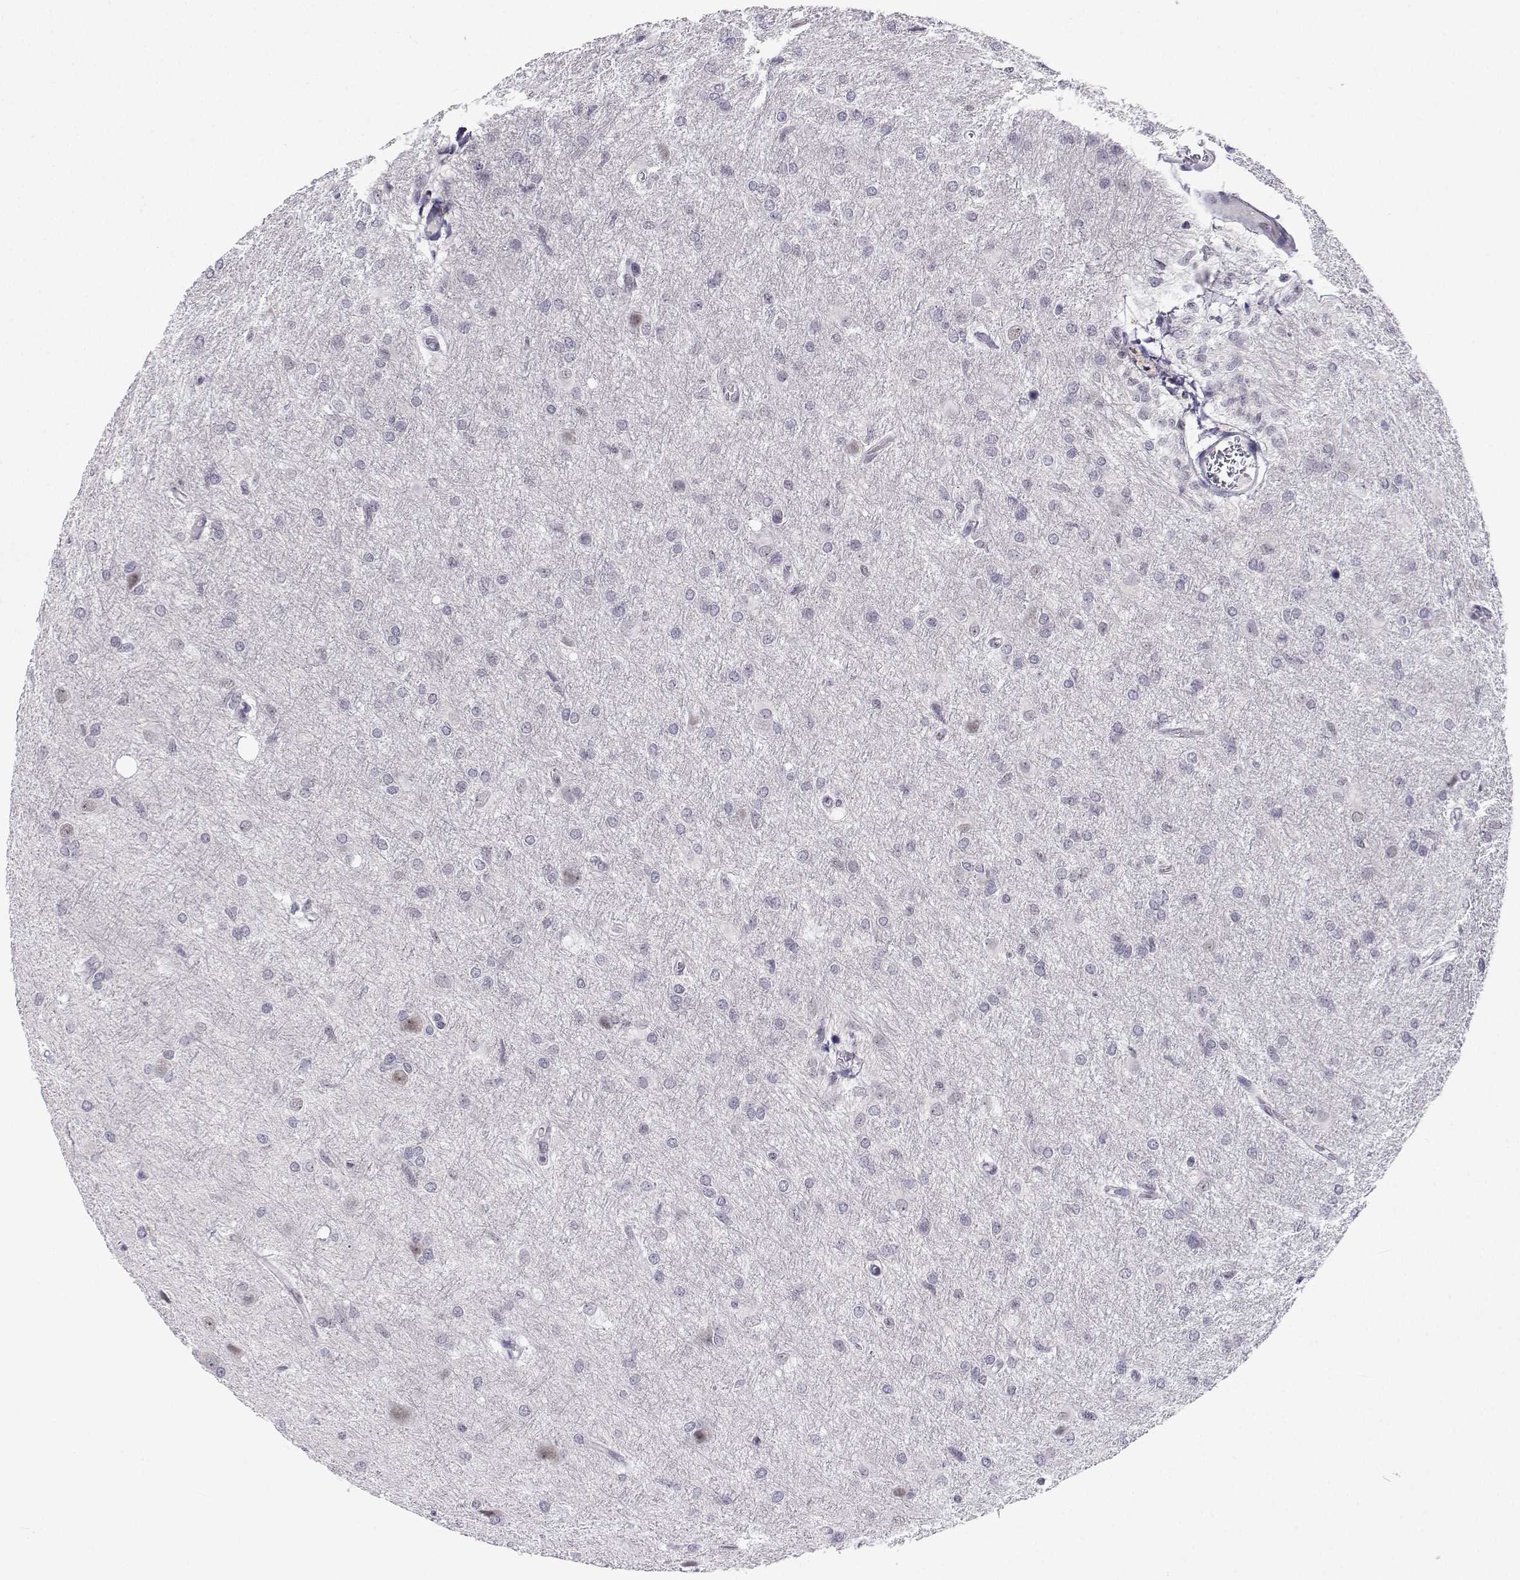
{"staining": {"intensity": "negative", "quantity": "none", "location": "none"}, "tissue": "glioma", "cell_type": "Tumor cells", "image_type": "cancer", "snomed": [{"axis": "morphology", "description": "Glioma, malignant, High grade"}, {"axis": "topography", "description": "Brain"}], "caption": "Tumor cells are negative for protein expression in human malignant high-grade glioma.", "gene": "MED26", "patient": {"sex": "male", "age": 68}}